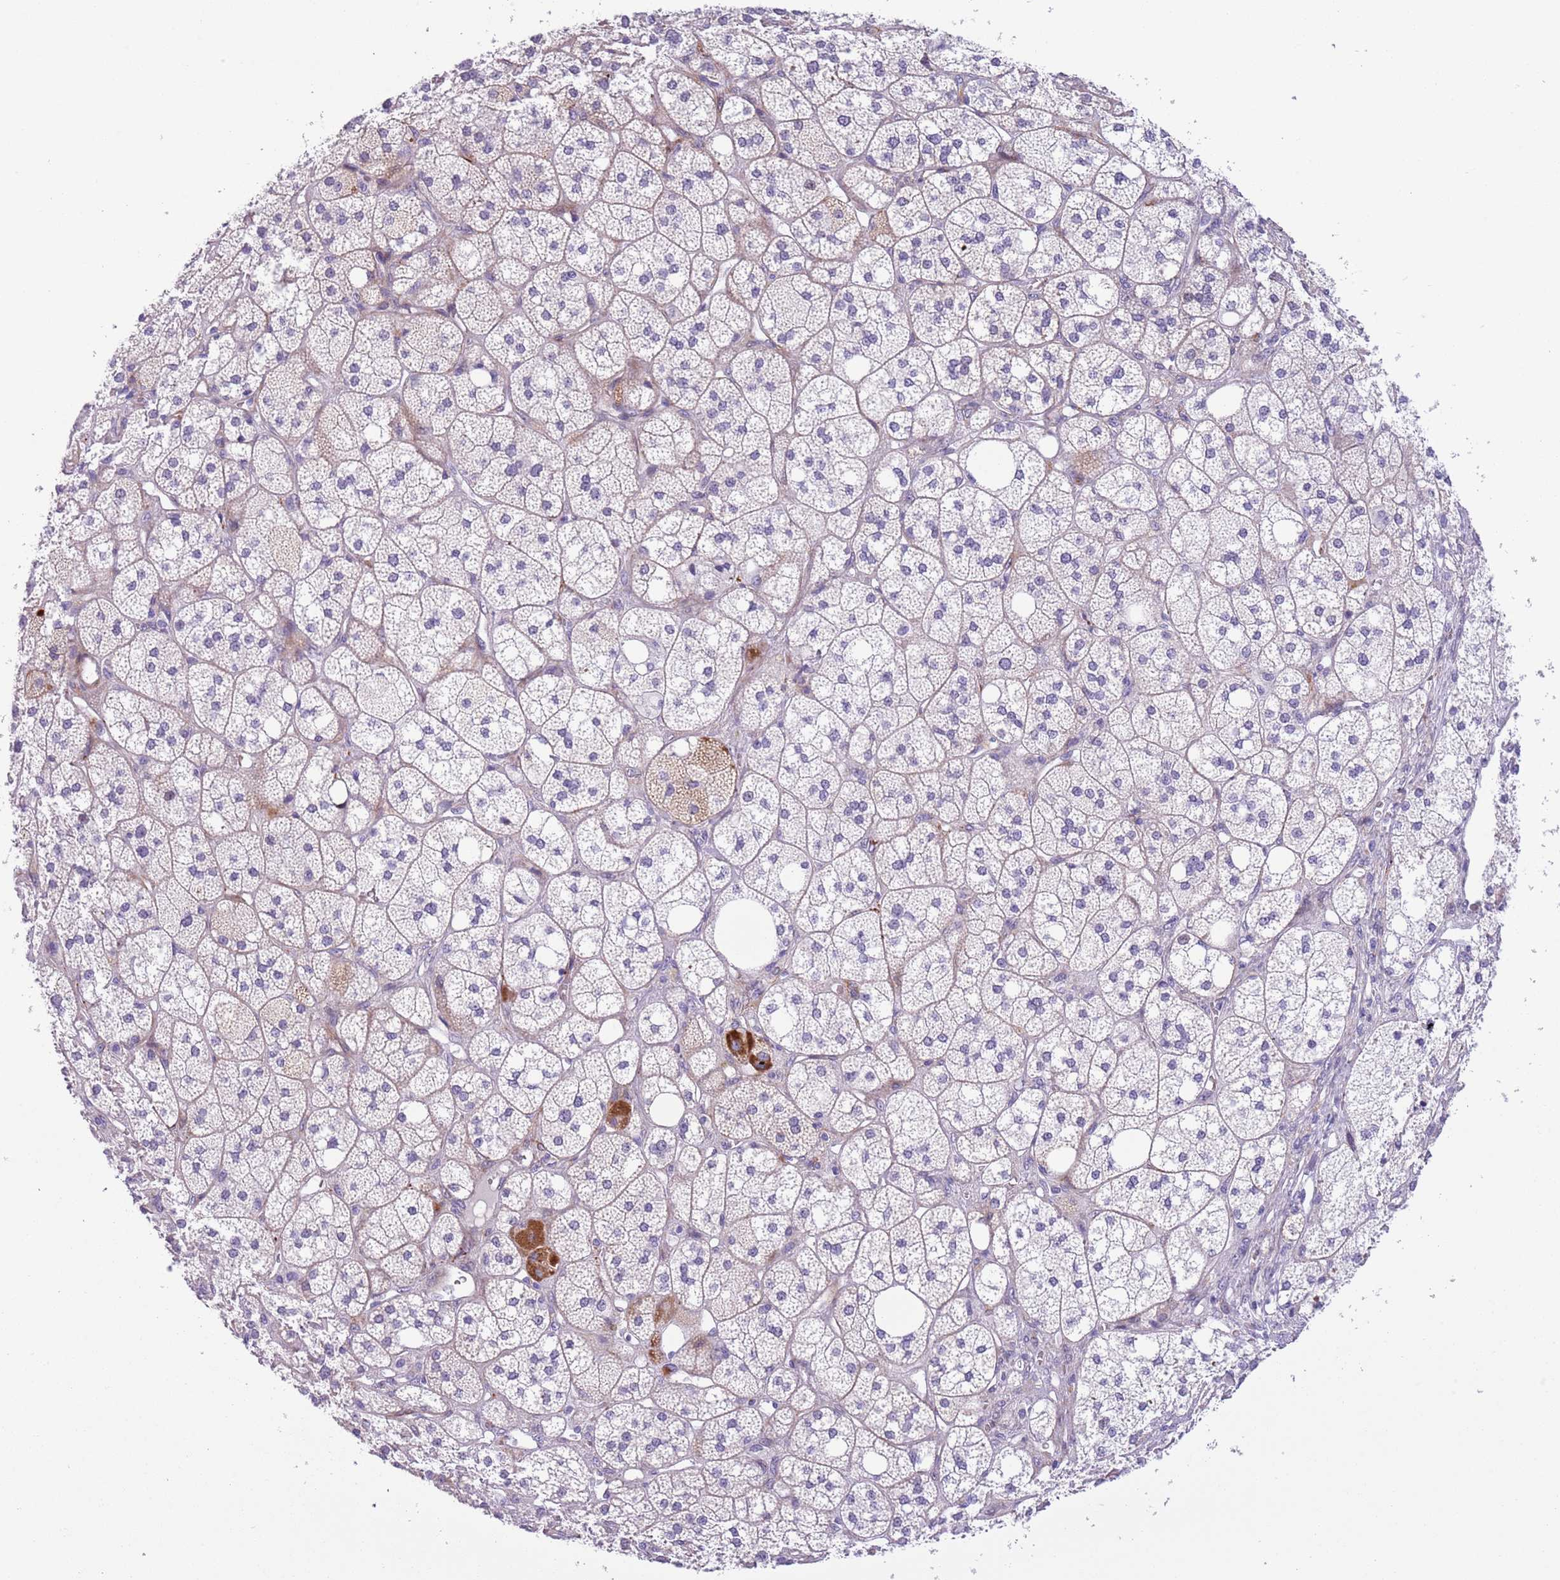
{"staining": {"intensity": "moderate", "quantity": "<25%", "location": "cytoplasmic/membranous"}, "tissue": "adrenal gland", "cell_type": "Glandular cells", "image_type": "normal", "snomed": [{"axis": "morphology", "description": "Normal tissue, NOS"}, {"axis": "topography", "description": "Adrenal gland"}], "caption": "A brown stain labels moderate cytoplasmic/membranous positivity of a protein in glandular cells of unremarkable adrenal gland.", "gene": "MRPL32", "patient": {"sex": "male", "age": 61}}